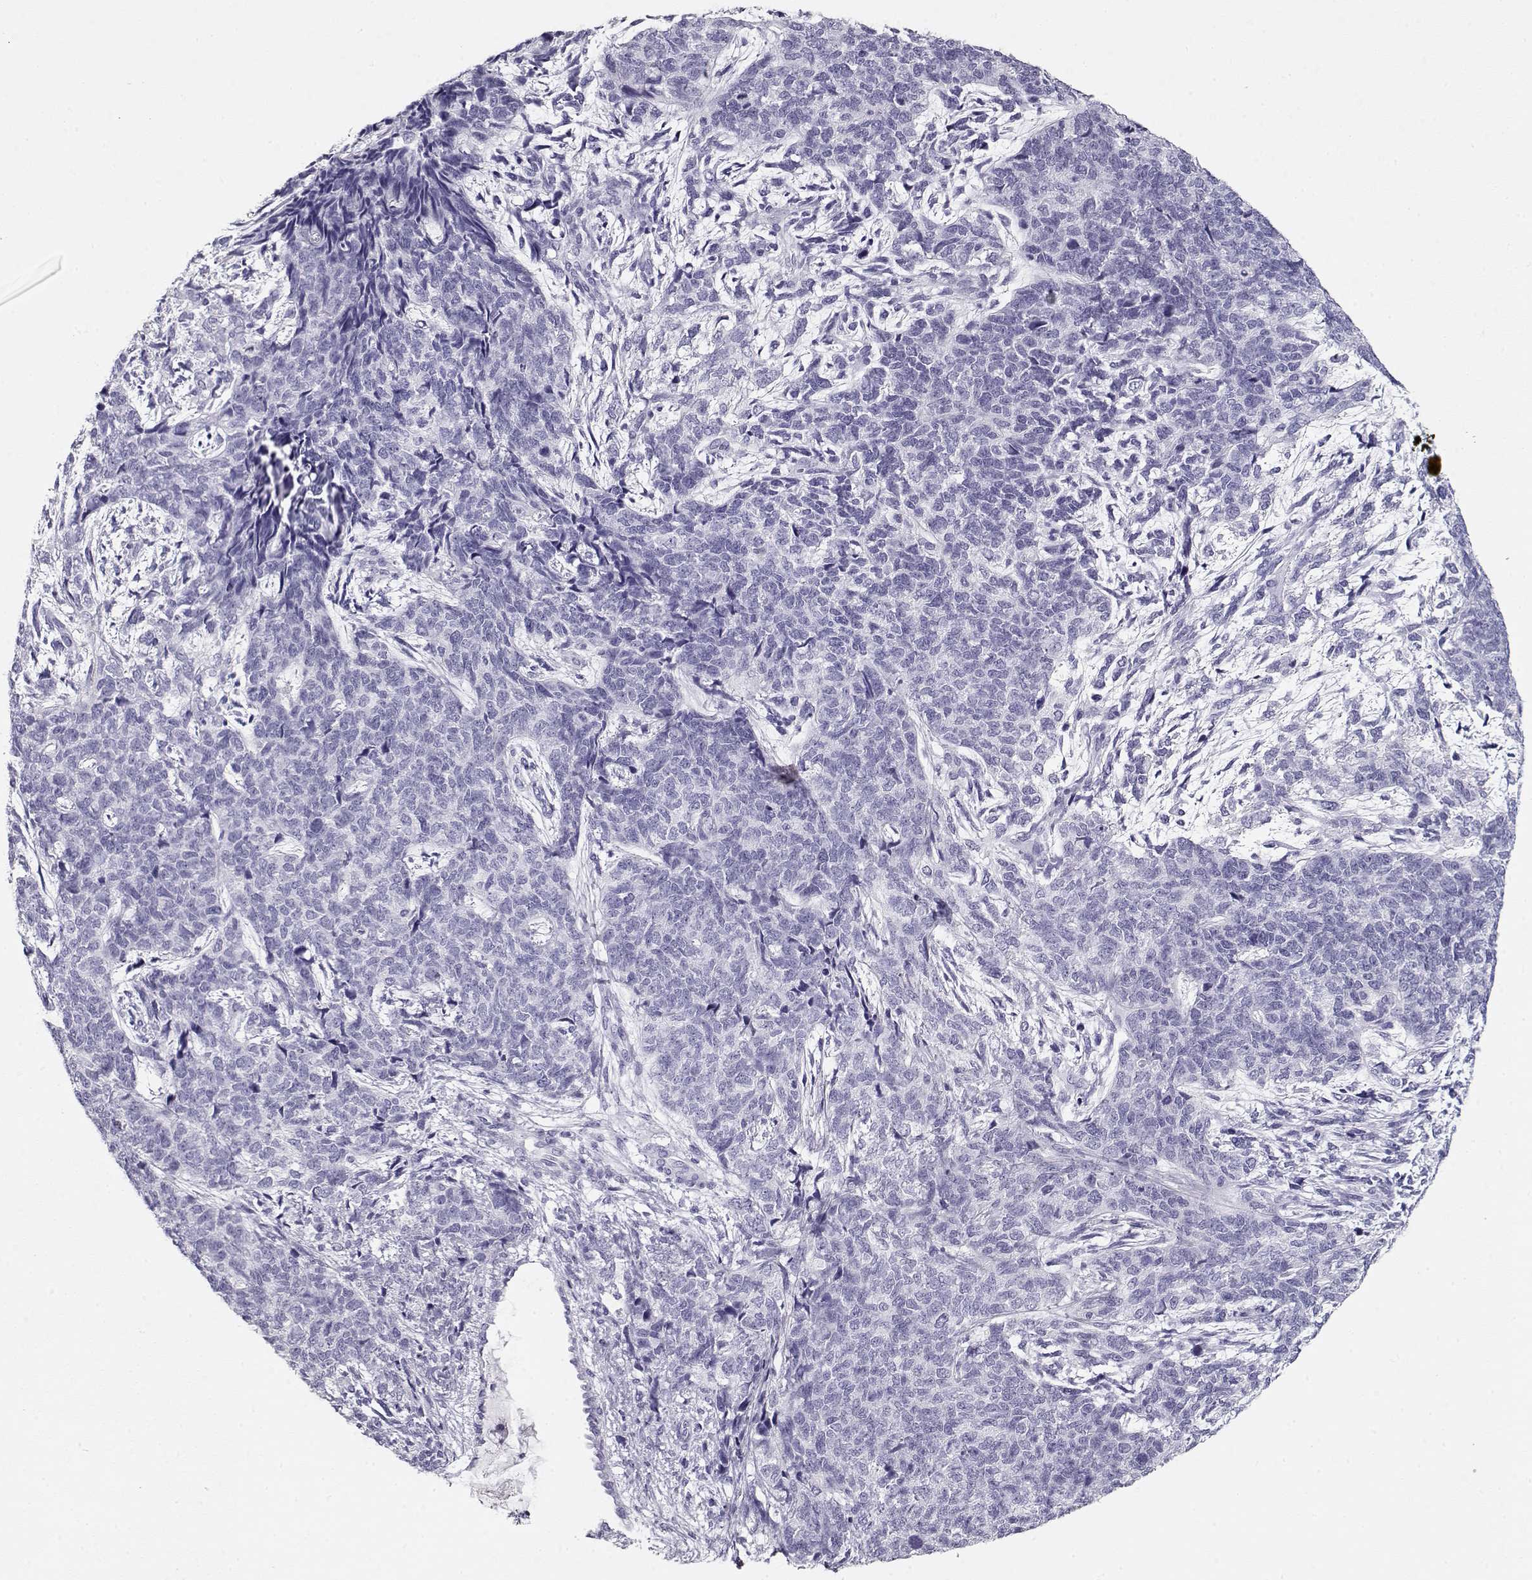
{"staining": {"intensity": "negative", "quantity": "none", "location": "none"}, "tissue": "cervical cancer", "cell_type": "Tumor cells", "image_type": "cancer", "snomed": [{"axis": "morphology", "description": "Squamous cell carcinoma, NOS"}, {"axis": "topography", "description": "Cervix"}], "caption": "DAB immunohistochemical staining of squamous cell carcinoma (cervical) displays no significant staining in tumor cells.", "gene": "MAGEC1", "patient": {"sex": "female", "age": 63}}